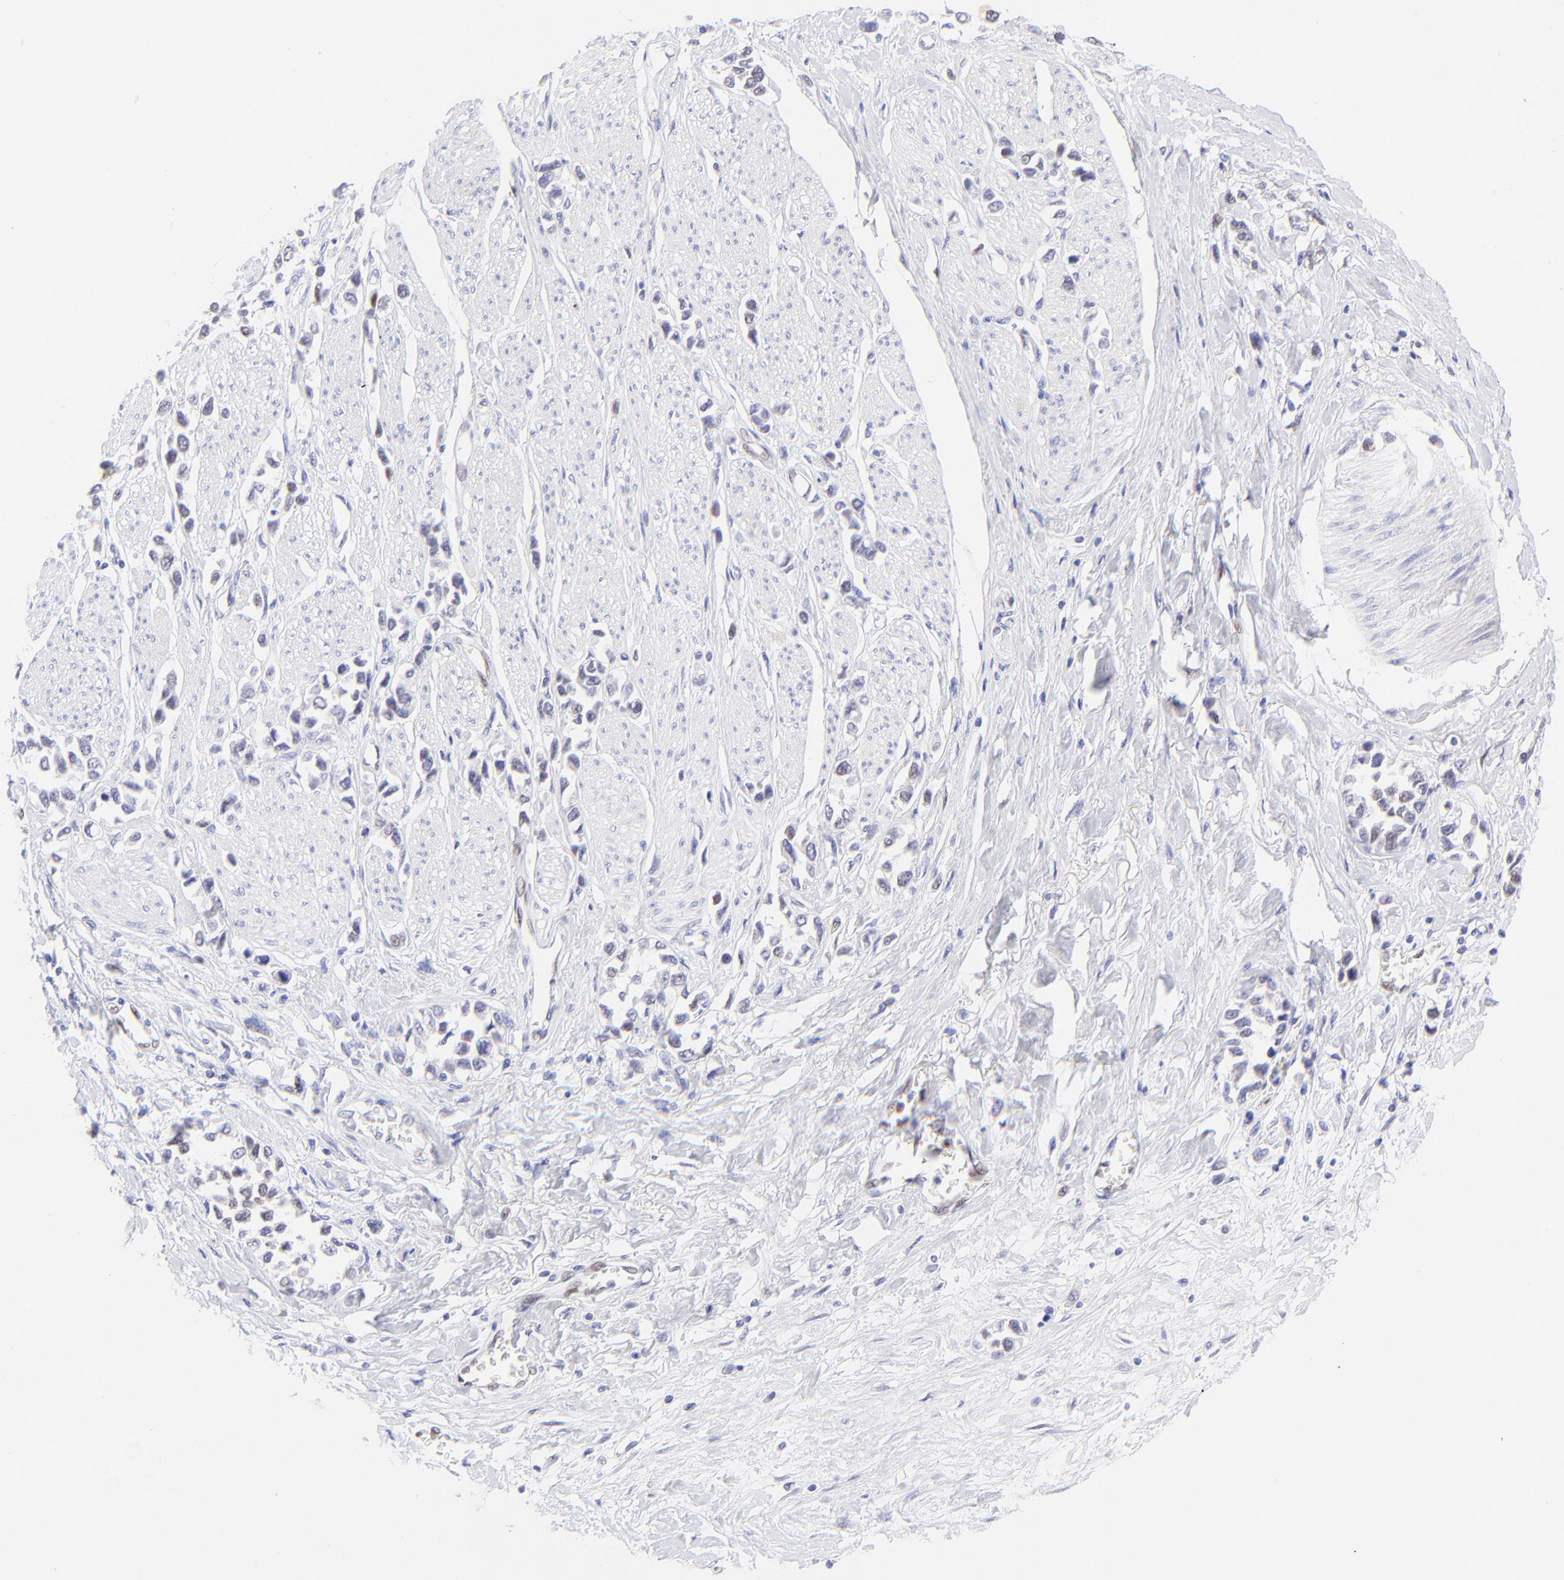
{"staining": {"intensity": "negative", "quantity": "none", "location": "none"}, "tissue": "stomach cancer", "cell_type": "Tumor cells", "image_type": "cancer", "snomed": [{"axis": "morphology", "description": "Adenocarcinoma, NOS"}, {"axis": "topography", "description": "Stomach, upper"}], "caption": "An immunohistochemistry image of stomach cancer is shown. There is no staining in tumor cells of stomach cancer. Brightfield microscopy of IHC stained with DAB (3,3'-diaminobenzidine) (brown) and hematoxylin (blue), captured at high magnification.", "gene": "KLF4", "patient": {"sex": "male", "age": 76}}